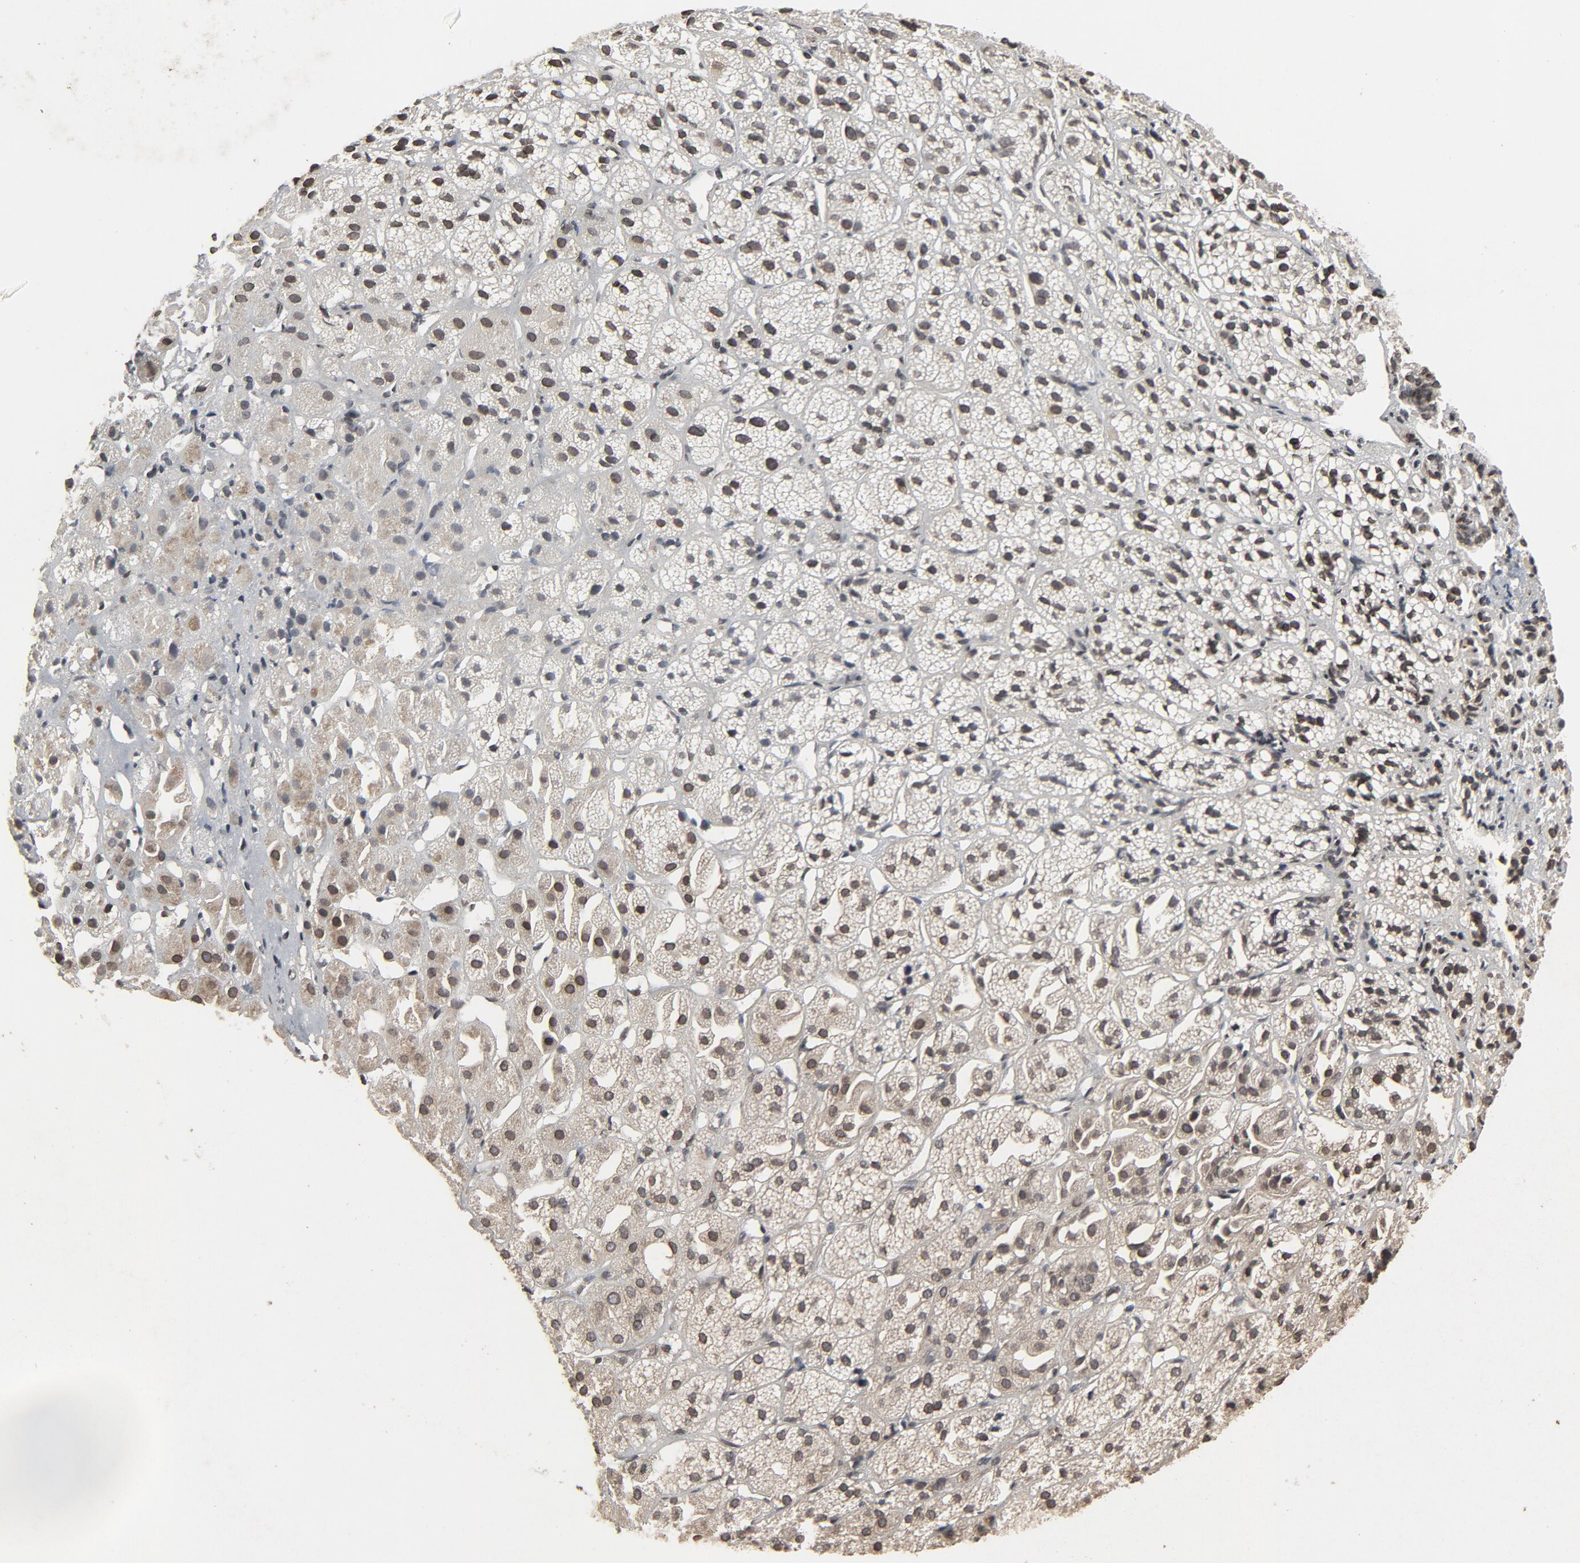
{"staining": {"intensity": "moderate", "quantity": ">75%", "location": "cytoplasmic/membranous,nuclear"}, "tissue": "adrenal gland", "cell_type": "Glandular cells", "image_type": "normal", "snomed": [{"axis": "morphology", "description": "Normal tissue, NOS"}, {"axis": "topography", "description": "Adrenal gland"}], "caption": "This image displays unremarkable adrenal gland stained with immunohistochemistry (IHC) to label a protein in brown. The cytoplasmic/membranous,nuclear of glandular cells show moderate positivity for the protein. Nuclei are counter-stained blue.", "gene": "POM121", "patient": {"sex": "female", "age": 71}}